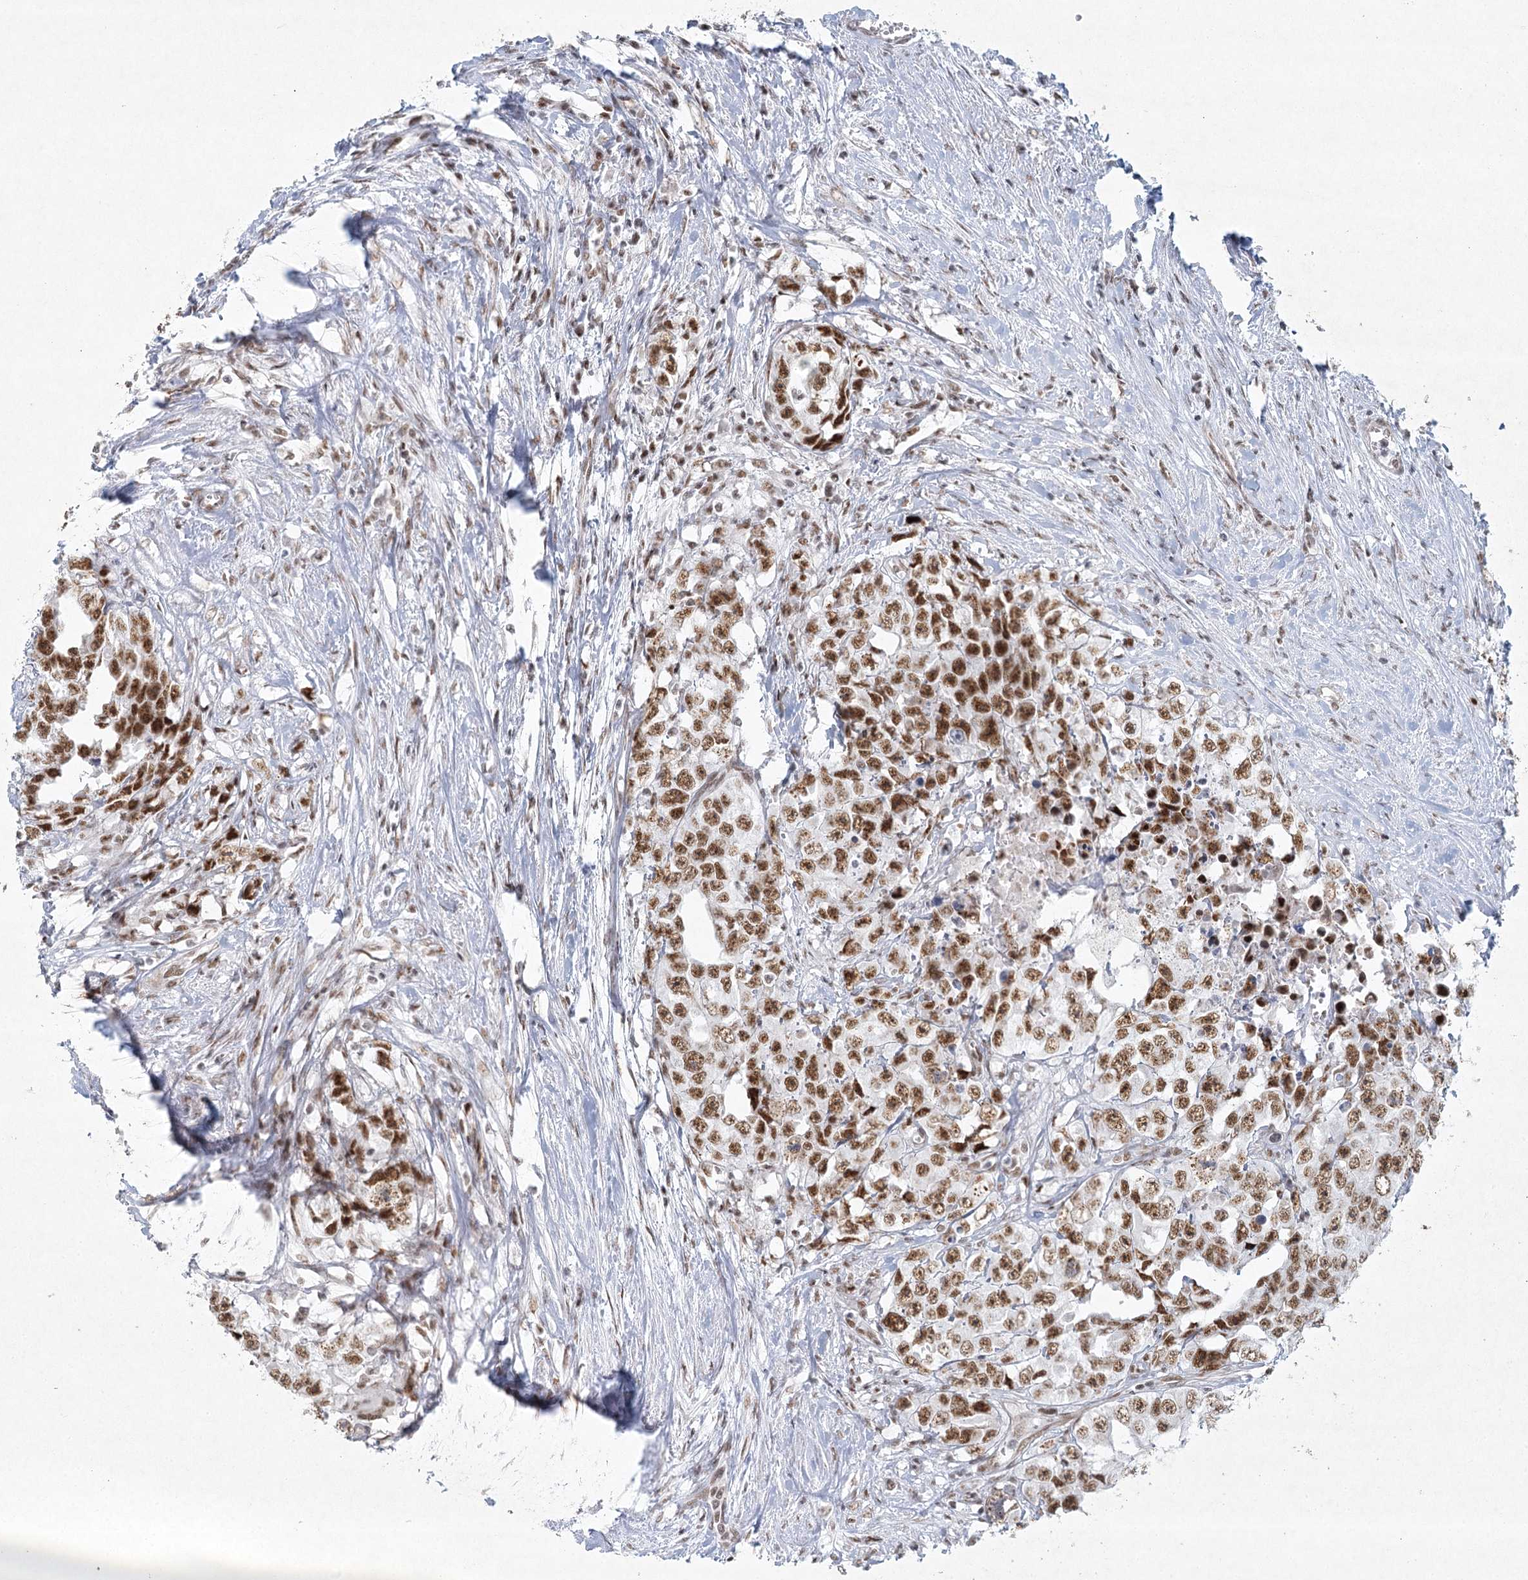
{"staining": {"intensity": "strong", "quantity": ">75%", "location": "nuclear"}, "tissue": "testis cancer", "cell_type": "Tumor cells", "image_type": "cancer", "snomed": [{"axis": "morphology", "description": "Seminoma, NOS"}, {"axis": "morphology", "description": "Carcinoma, Embryonal, NOS"}, {"axis": "topography", "description": "Testis"}], "caption": "Approximately >75% of tumor cells in human testis embryonal carcinoma reveal strong nuclear protein expression as visualized by brown immunohistochemical staining.", "gene": "U2SURP", "patient": {"sex": "male", "age": 43}}